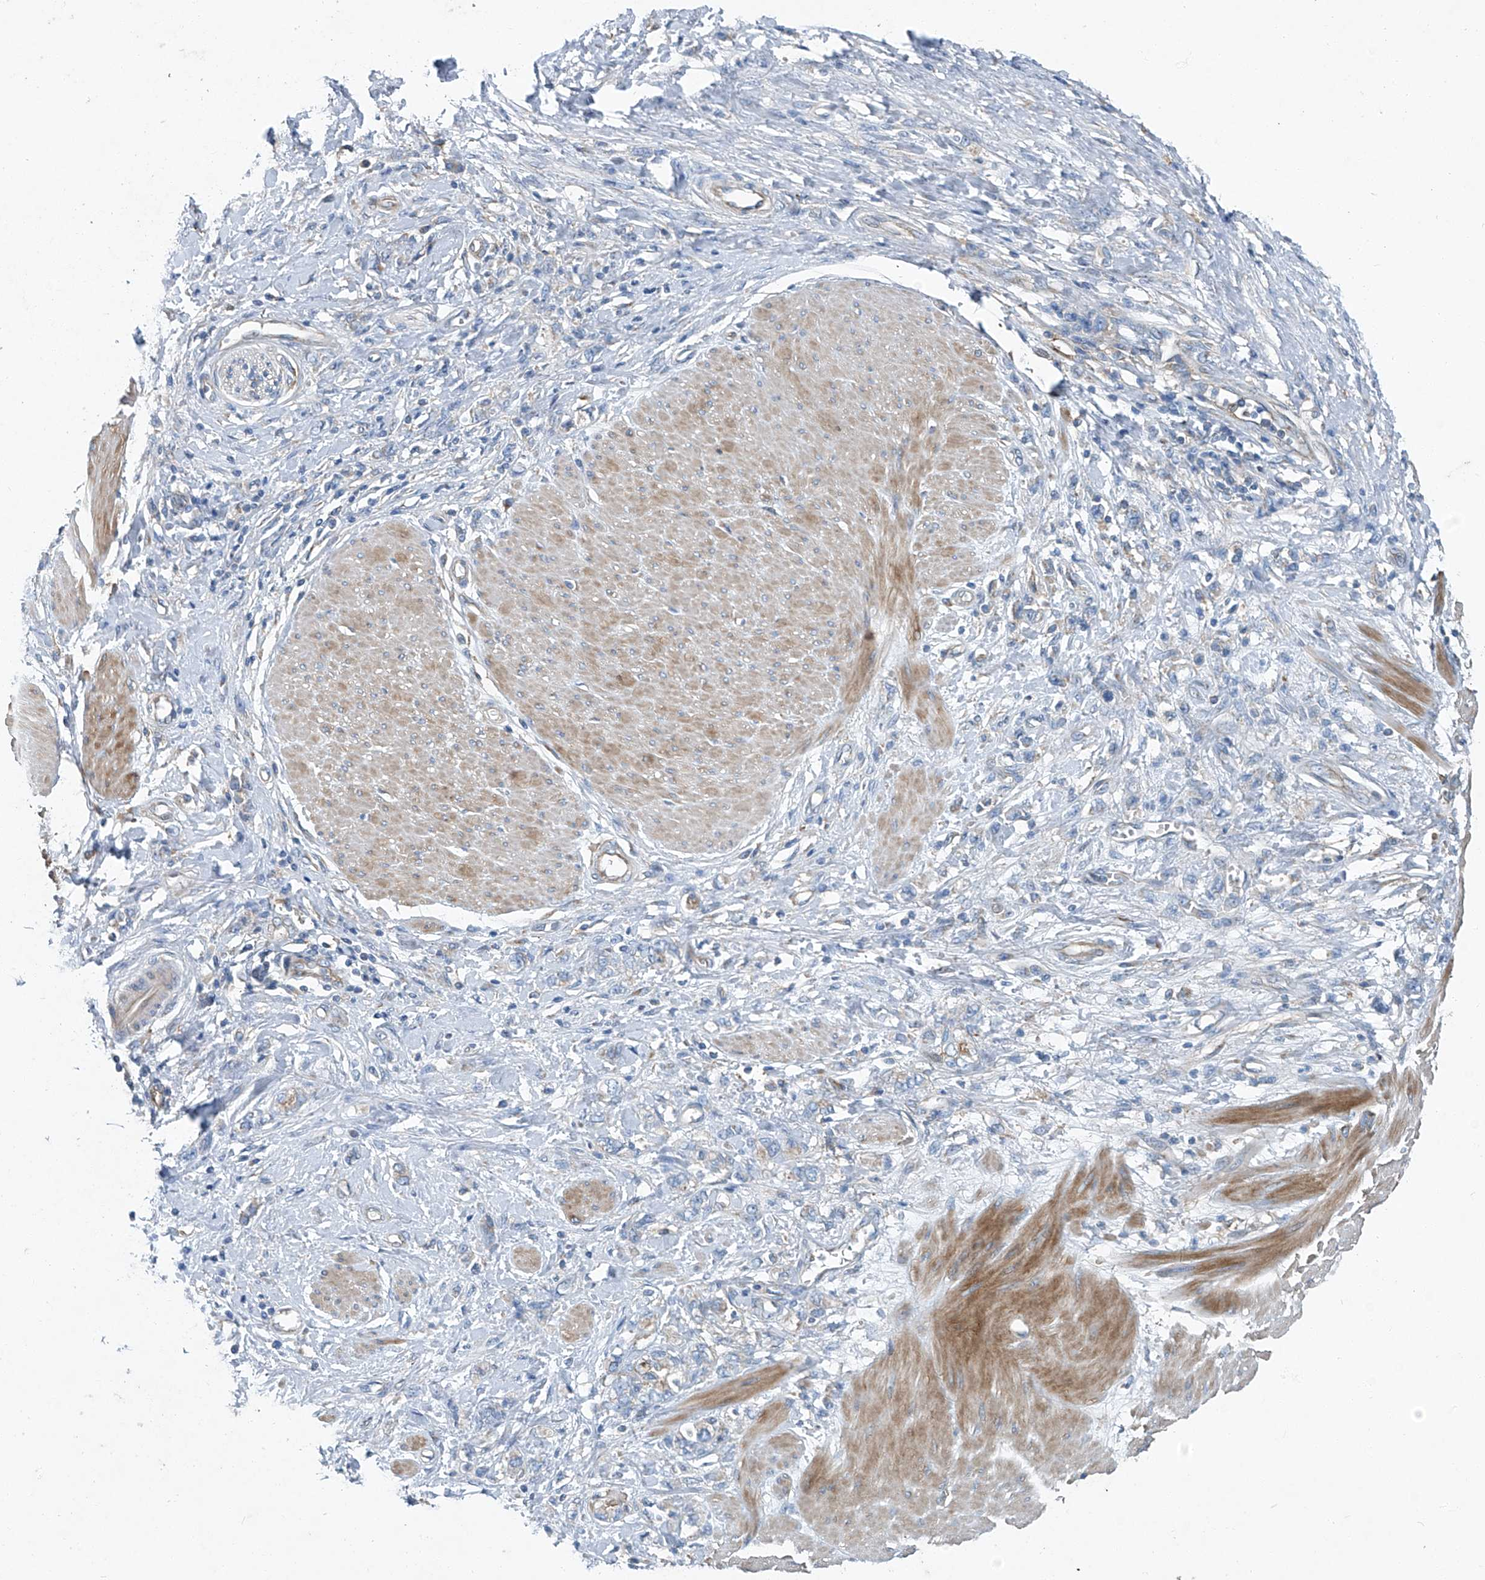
{"staining": {"intensity": "negative", "quantity": "none", "location": "none"}, "tissue": "stomach cancer", "cell_type": "Tumor cells", "image_type": "cancer", "snomed": [{"axis": "morphology", "description": "Adenocarcinoma, NOS"}, {"axis": "topography", "description": "Stomach"}], "caption": "An immunohistochemistry histopathology image of stomach adenocarcinoma is shown. There is no staining in tumor cells of stomach adenocarcinoma.", "gene": "PIGH", "patient": {"sex": "female", "age": 76}}